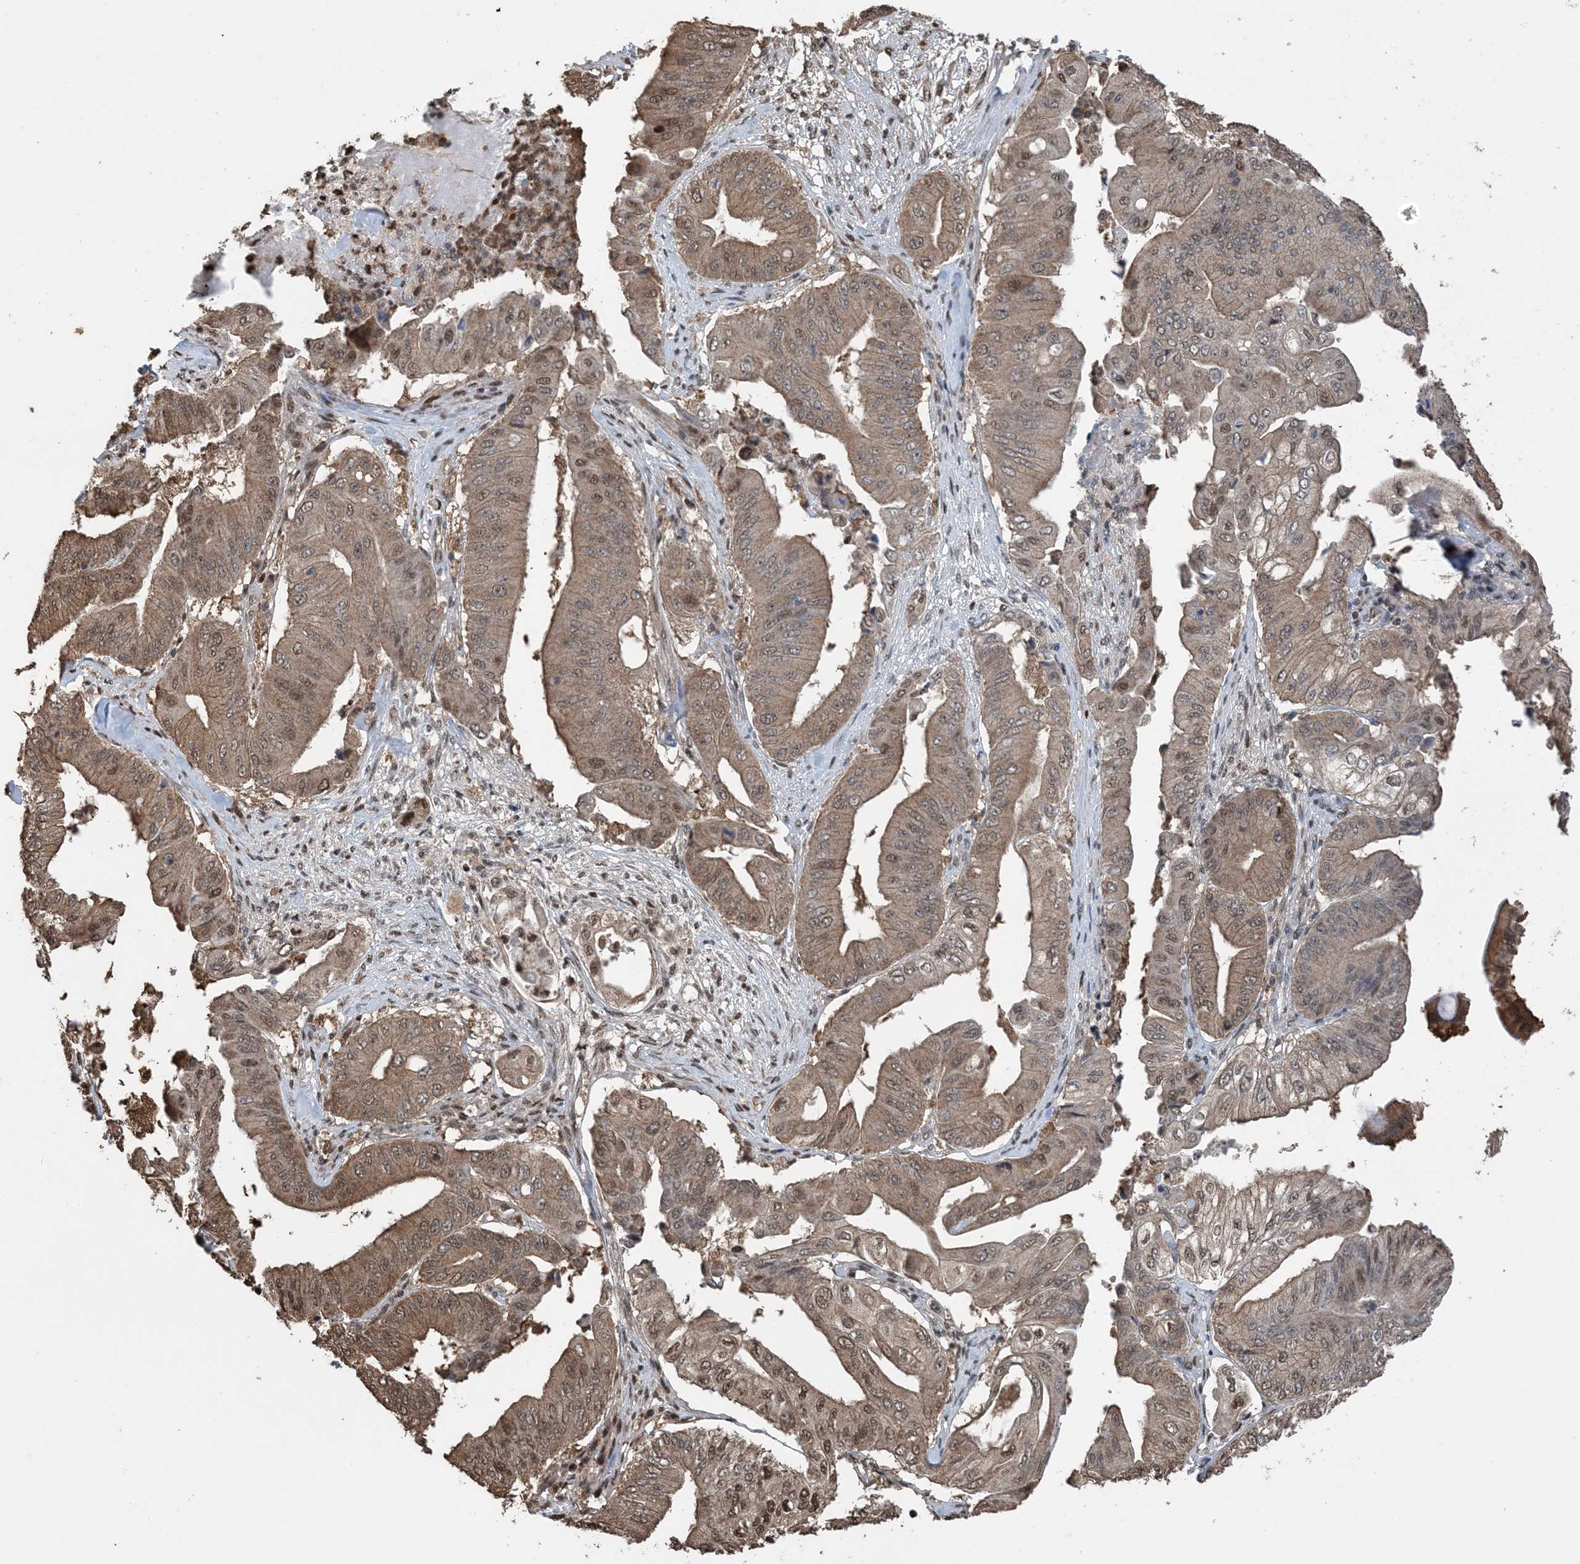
{"staining": {"intensity": "moderate", "quantity": ">75%", "location": "cytoplasmic/membranous,nuclear"}, "tissue": "pancreatic cancer", "cell_type": "Tumor cells", "image_type": "cancer", "snomed": [{"axis": "morphology", "description": "Adenocarcinoma, NOS"}, {"axis": "topography", "description": "Pancreas"}], "caption": "IHC micrograph of neoplastic tissue: human adenocarcinoma (pancreatic) stained using IHC exhibits medium levels of moderate protein expression localized specifically in the cytoplasmic/membranous and nuclear of tumor cells, appearing as a cytoplasmic/membranous and nuclear brown color.", "gene": "HSPA1A", "patient": {"sex": "female", "age": 77}}